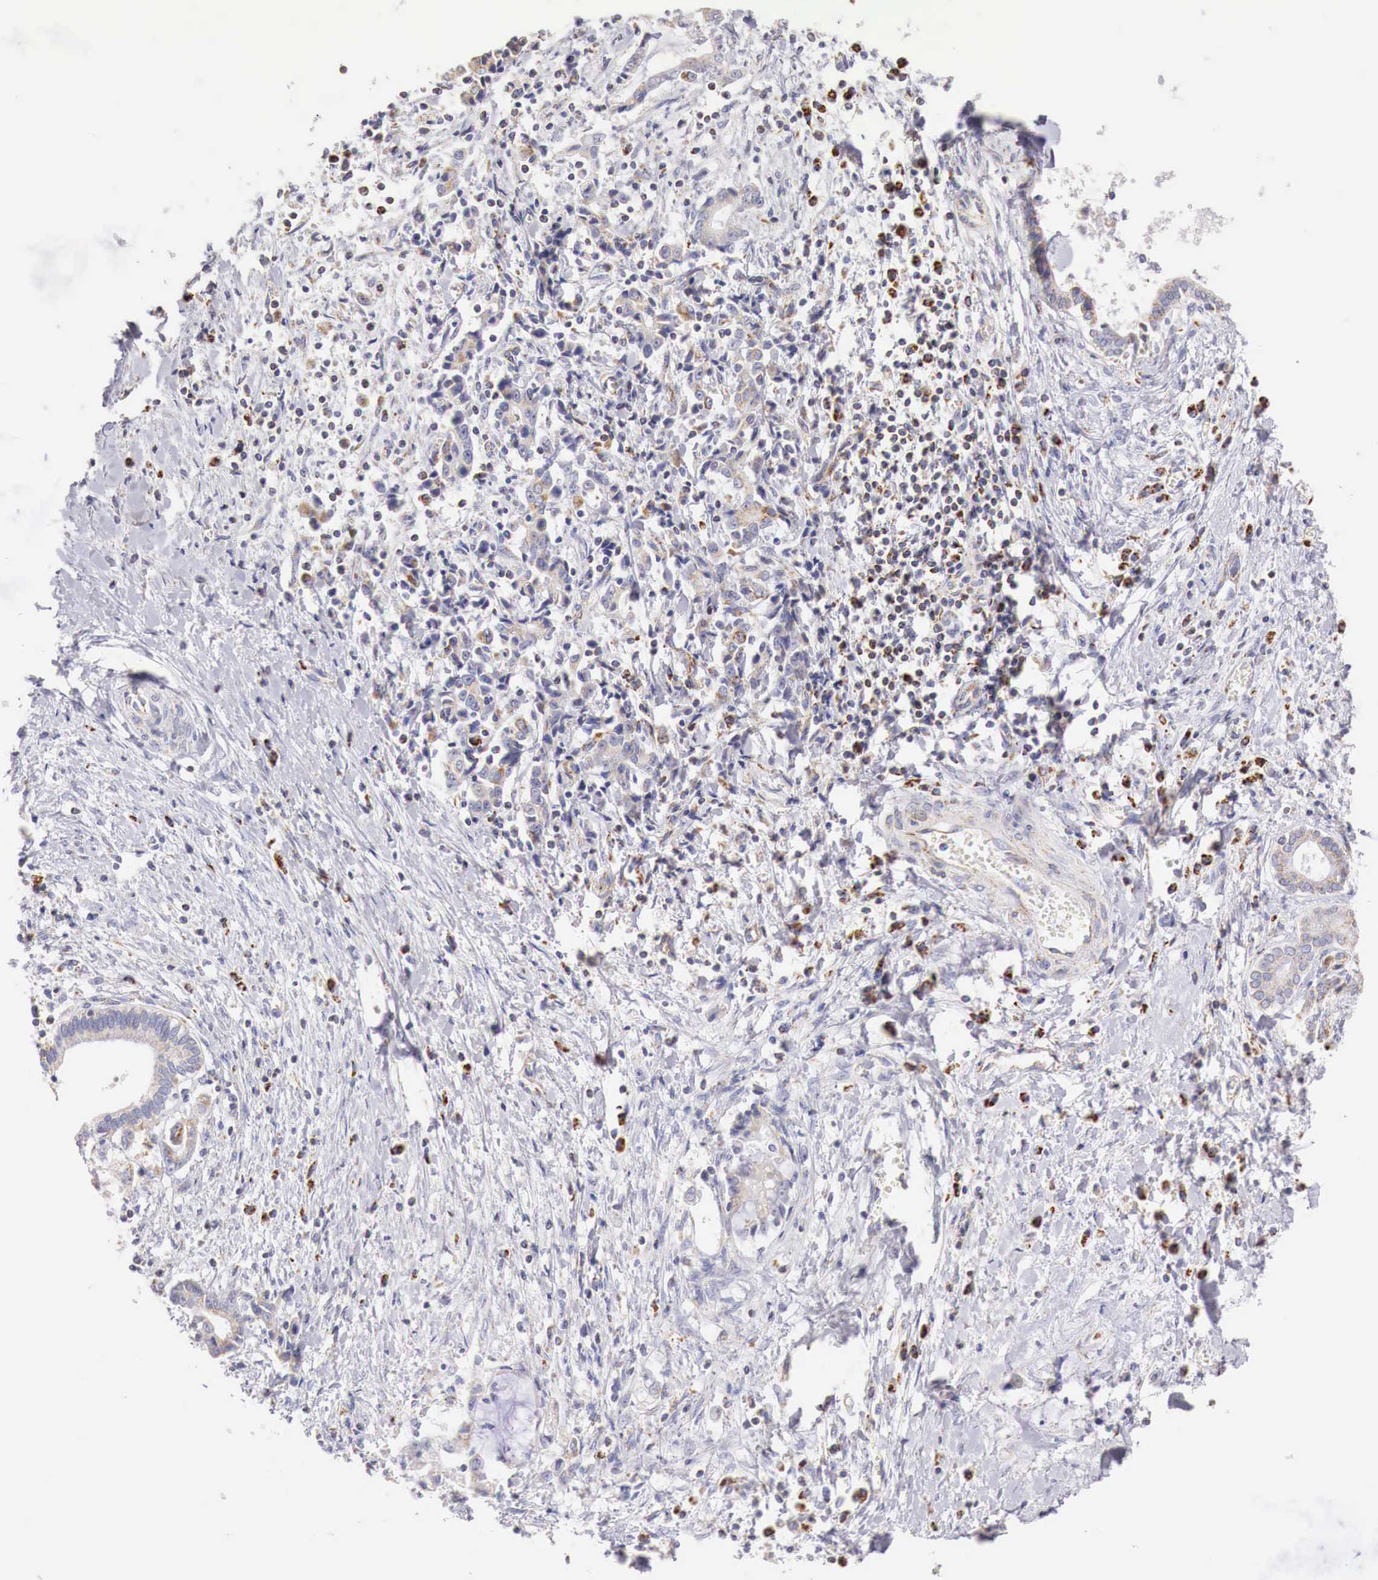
{"staining": {"intensity": "weak", "quantity": "25%-75%", "location": "cytoplasmic/membranous"}, "tissue": "liver cancer", "cell_type": "Tumor cells", "image_type": "cancer", "snomed": [{"axis": "morphology", "description": "Cholangiocarcinoma"}, {"axis": "topography", "description": "Liver"}], "caption": "Immunohistochemical staining of human liver cholangiocarcinoma displays low levels of weak cytoplasmic/membranous protein positivity in approximately 25%-75% of tumor cells.", "gene": "IDH3G", "patient": {"sex": "male", "age": 57}}